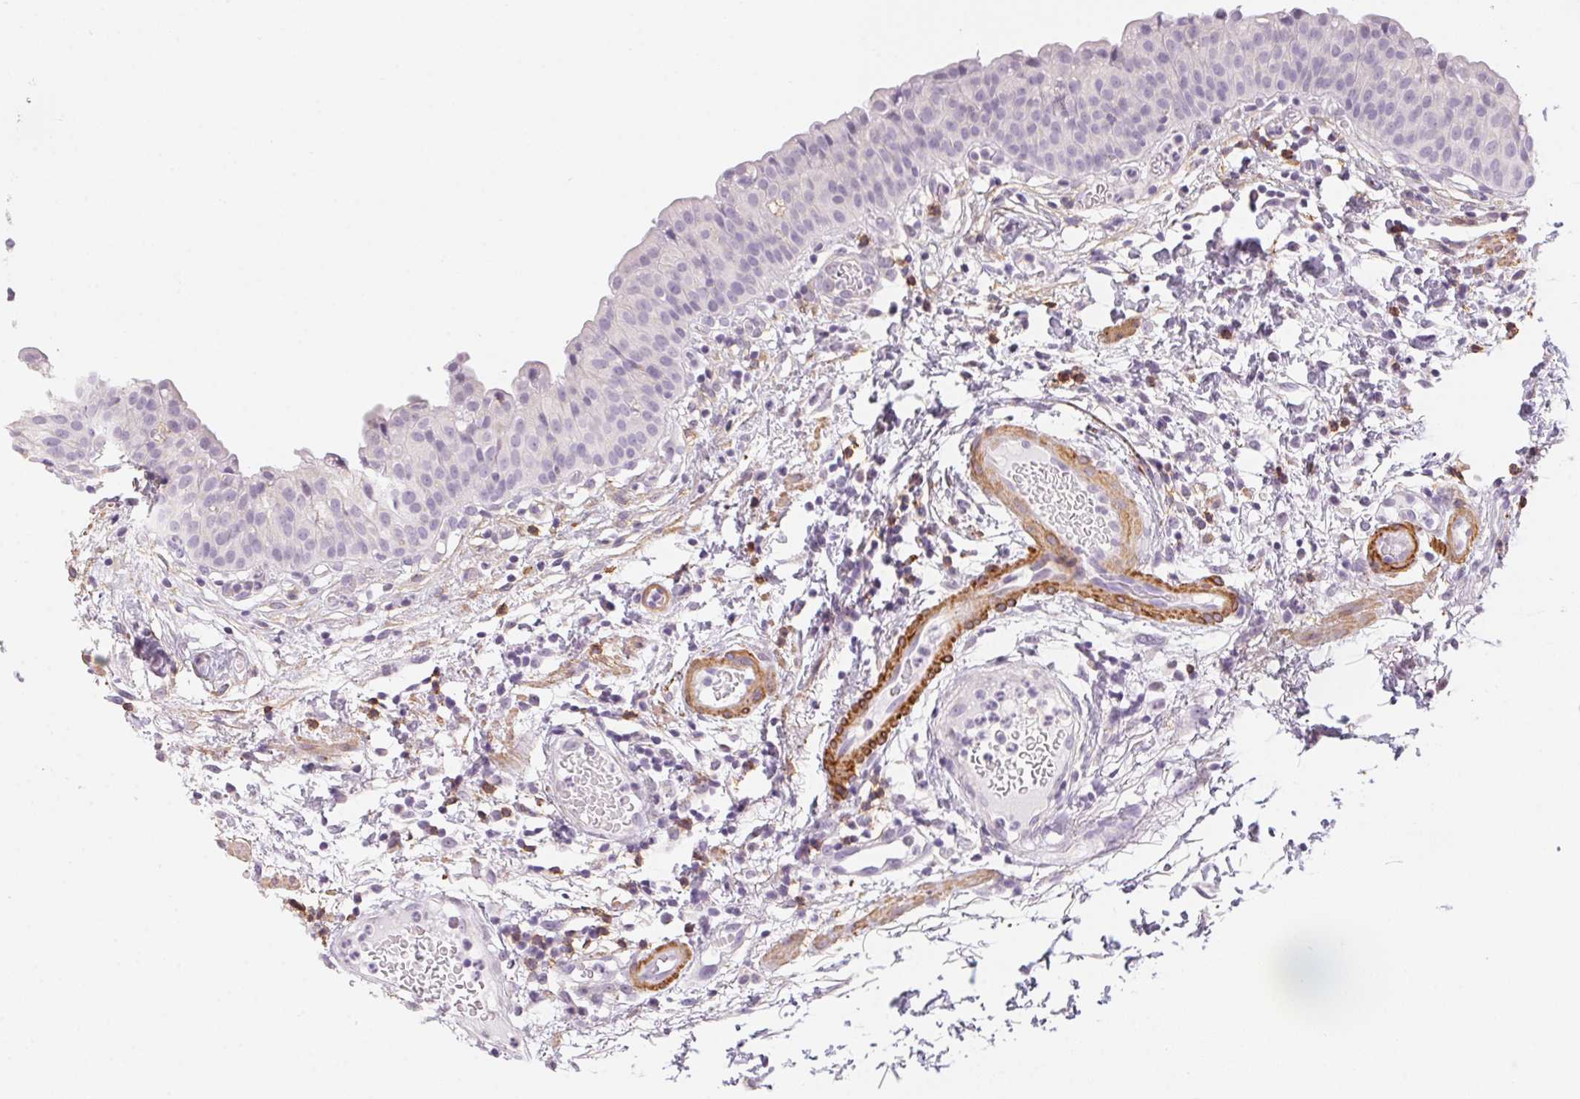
{"staining": {"intensity": "negative", "quantity": "none", "location": "none"}, "tissue": "urinary bladder", "cell_type": "Urothelial cells", "image_type": "normal", "snomed": [{"axis": "morphology", "description": "Normal tissue, NOS"}, {"axis": "morphology", "description": "Inflammation, NOS"}, {"axis": "topography", "description": "Urinary bladder"}], "caption": "High magnification brightfield microscopy of unremarkable urinary bladder stained with DAB (brown) and counterstained with hematoxylin (blue): urothelial cells show no significant positivity.", "gene": "PRPH", "patient": {"sex": "male", "age": 57}}